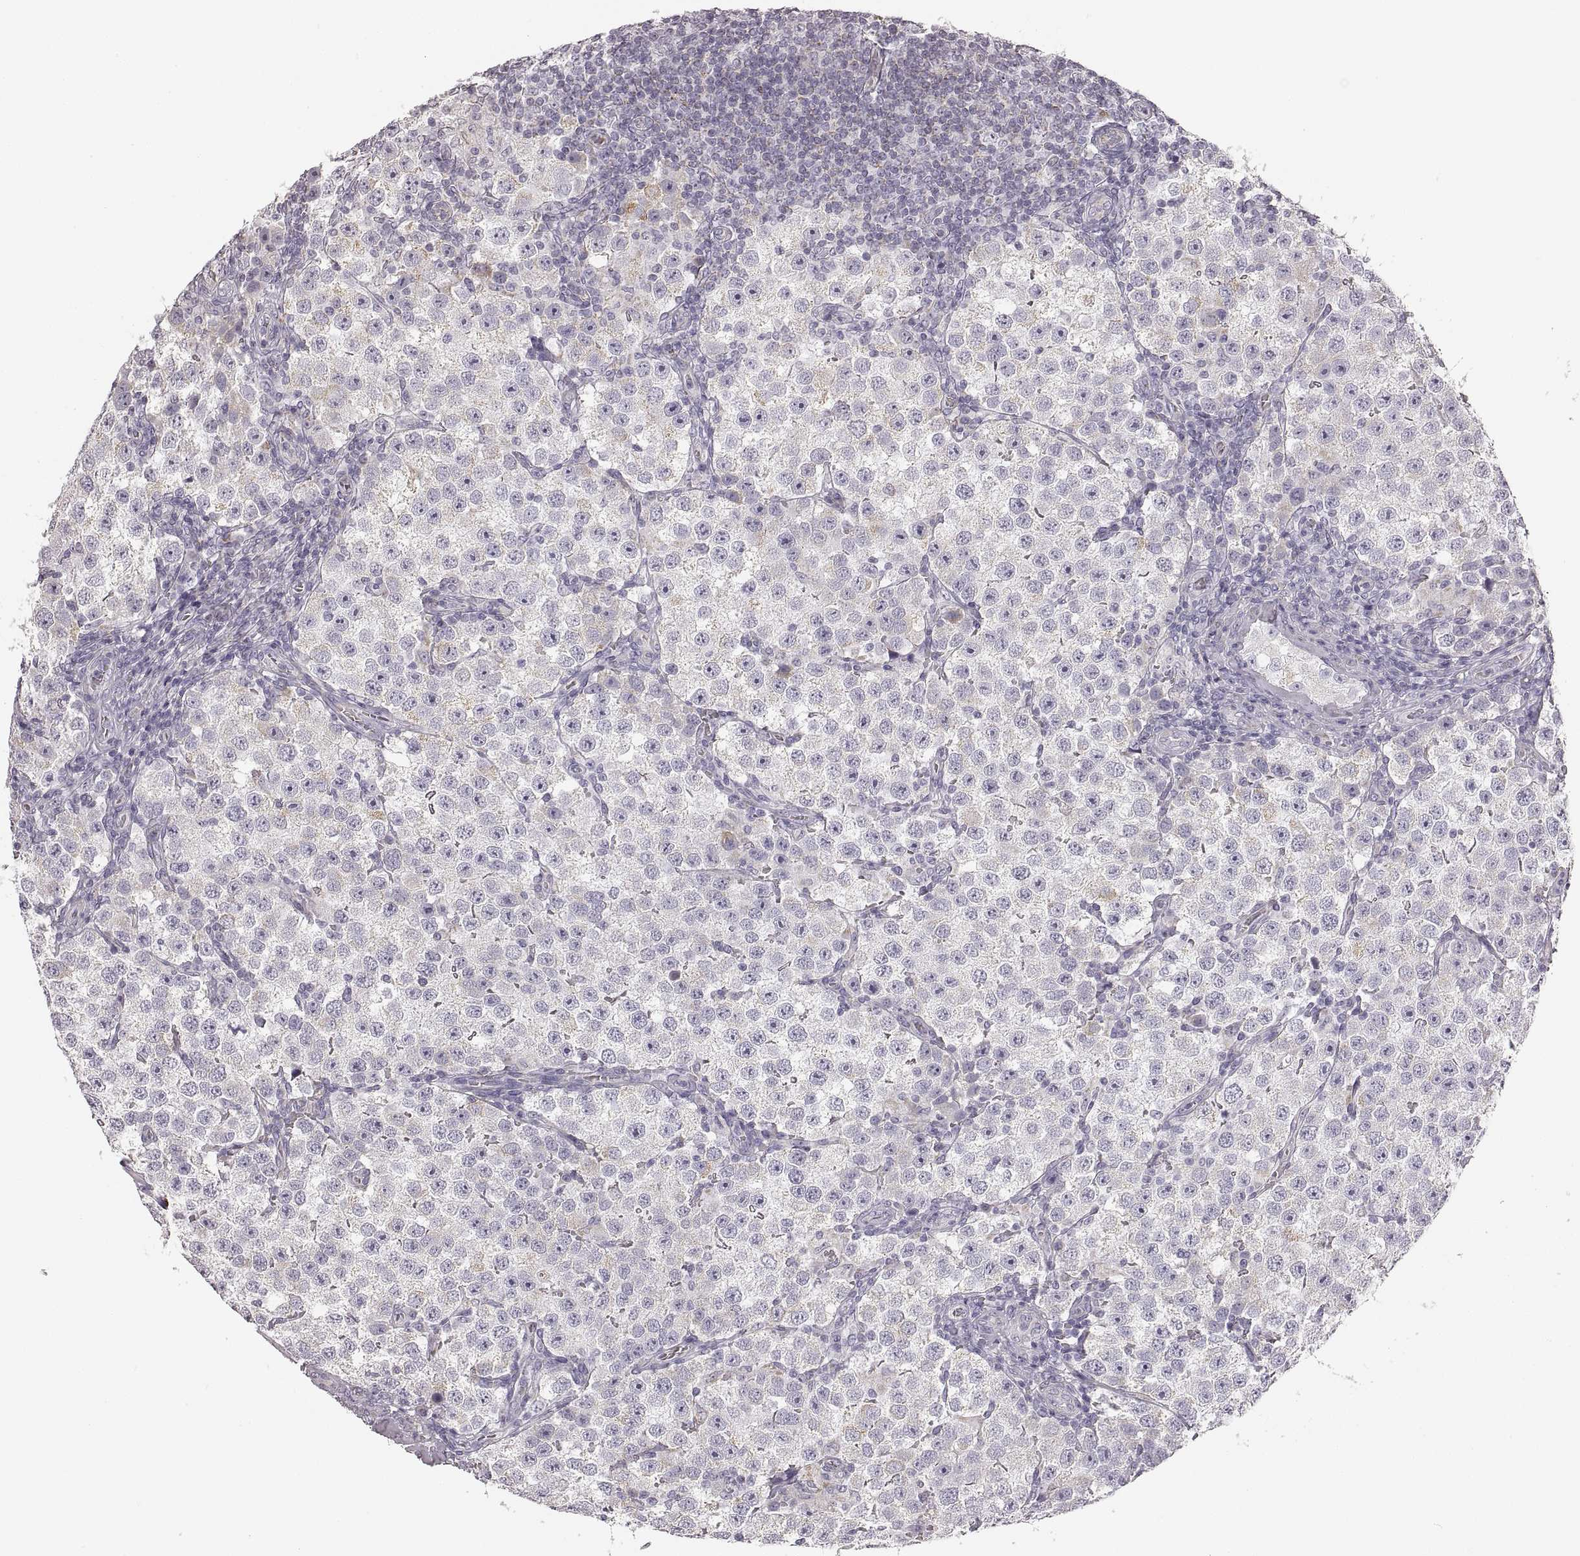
{"staining": {"intensity": "negative", "quantity": "none", "location": "none"}, "tissue": "testis cancer", "cell_type": "Tumor cells", "image_type": "cancer", "snomed": [{"axis": "morphology", "description": "Seminoma, NOS"}, {"axis": "topography", "description": "Testis"}], "caption": "Tumor cells show no significant protein expression in testis cancer (seminoma).", "gene": "RDH13", "patient": {"sex": "male", "age": 37}}